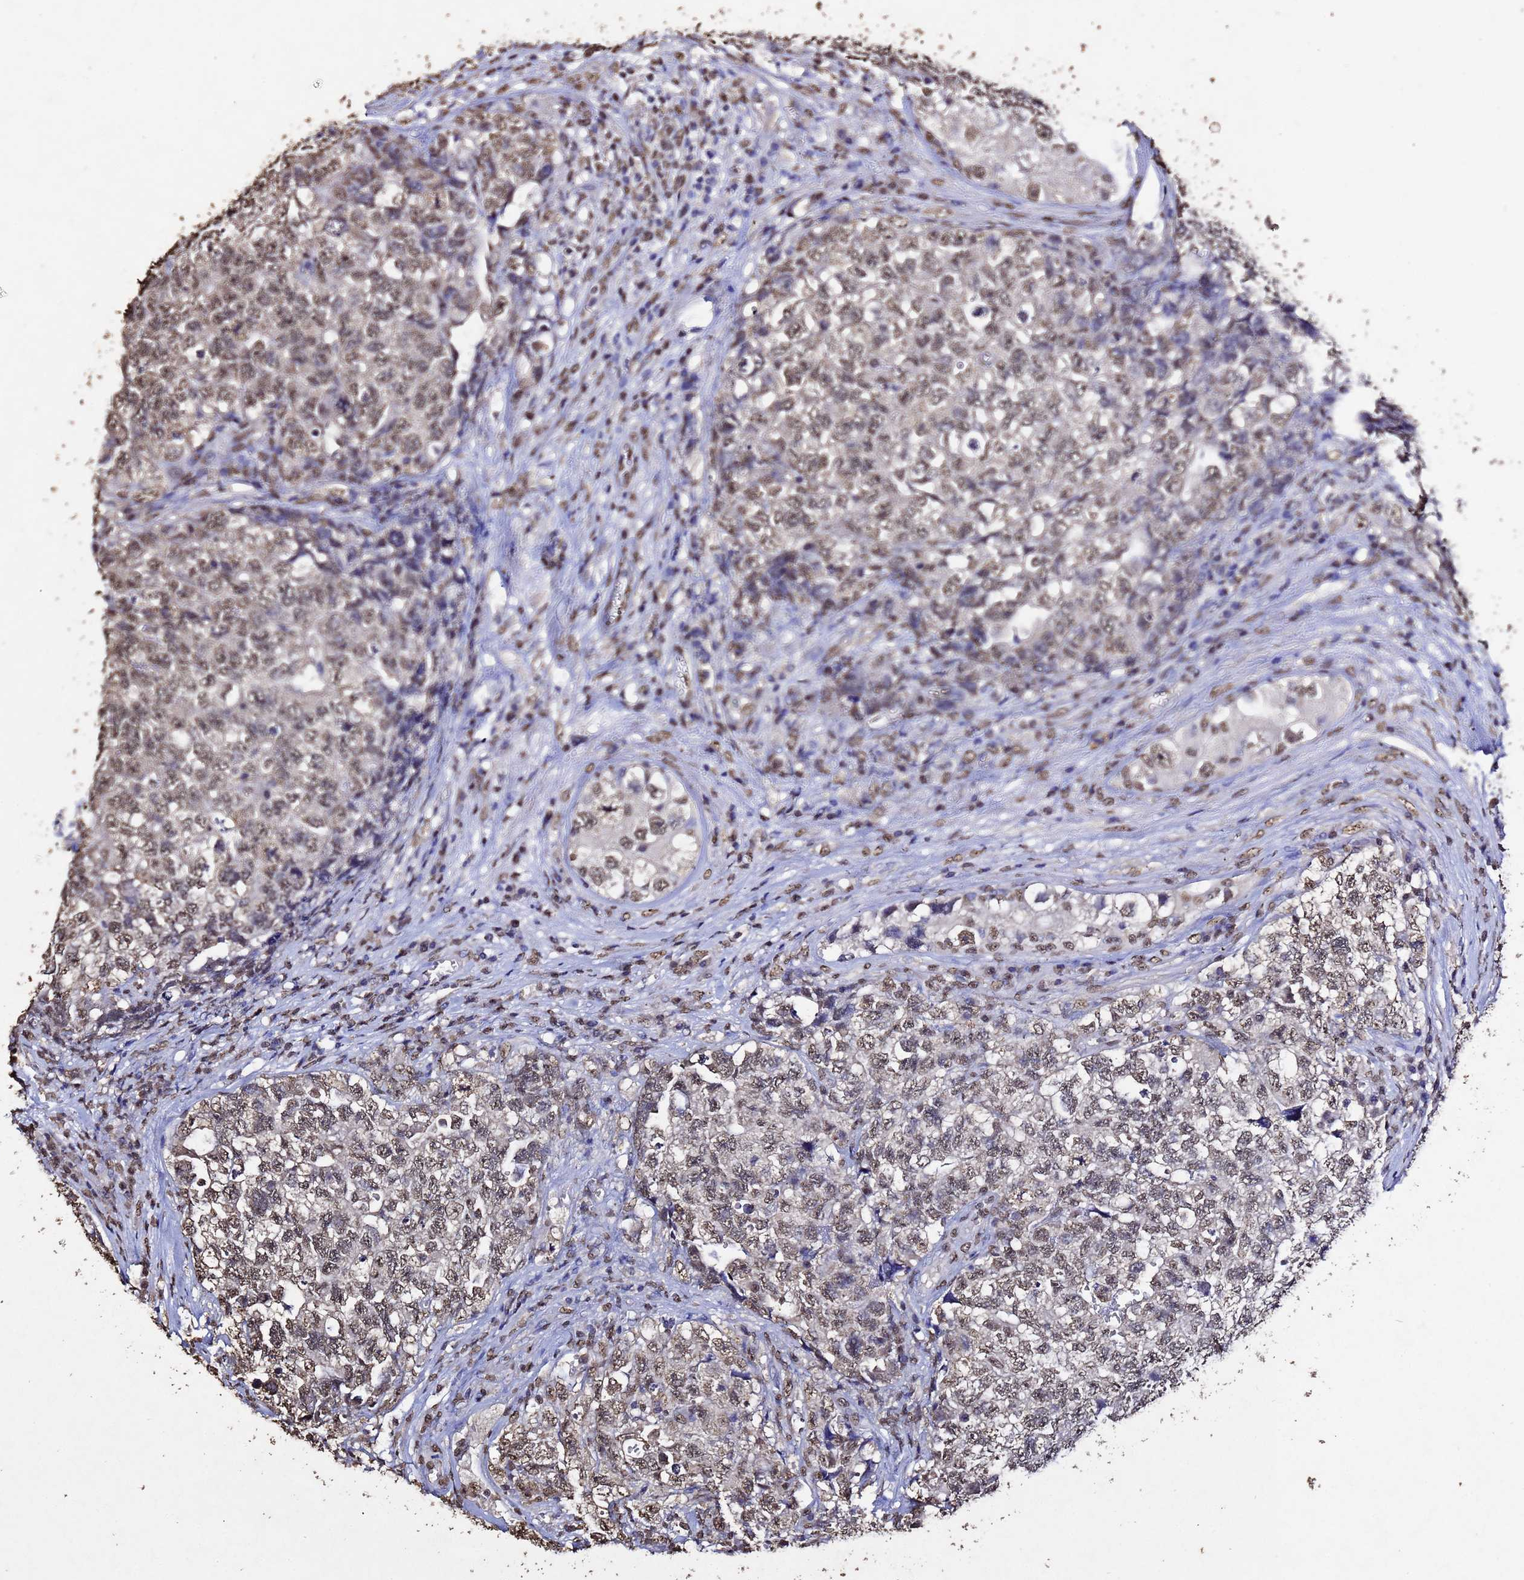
{"staining": {"intensity": "moderate", "quantity": ">75%", "location": "nuclear"}, "tissue": "testis cancer", "cell_type": "Tumor cells", "image_type": "cancer", "snomed": [{"axis": "morphology", "description": "Carcinoma, Embryonal, NOS"}, {"axis": "topography", "description": "Testis"}], "caption": "Protein positivity by IHC shows moderate nuclear positivity in approximately >75% of tumor cells in testis cancer (embryonal carcinoma). Immunohistochemistry stains the protein of interest in brown and the nuclei are stained blue.", "gene": "MYOCD", "patient": {"sex": "male", "age": 31}}